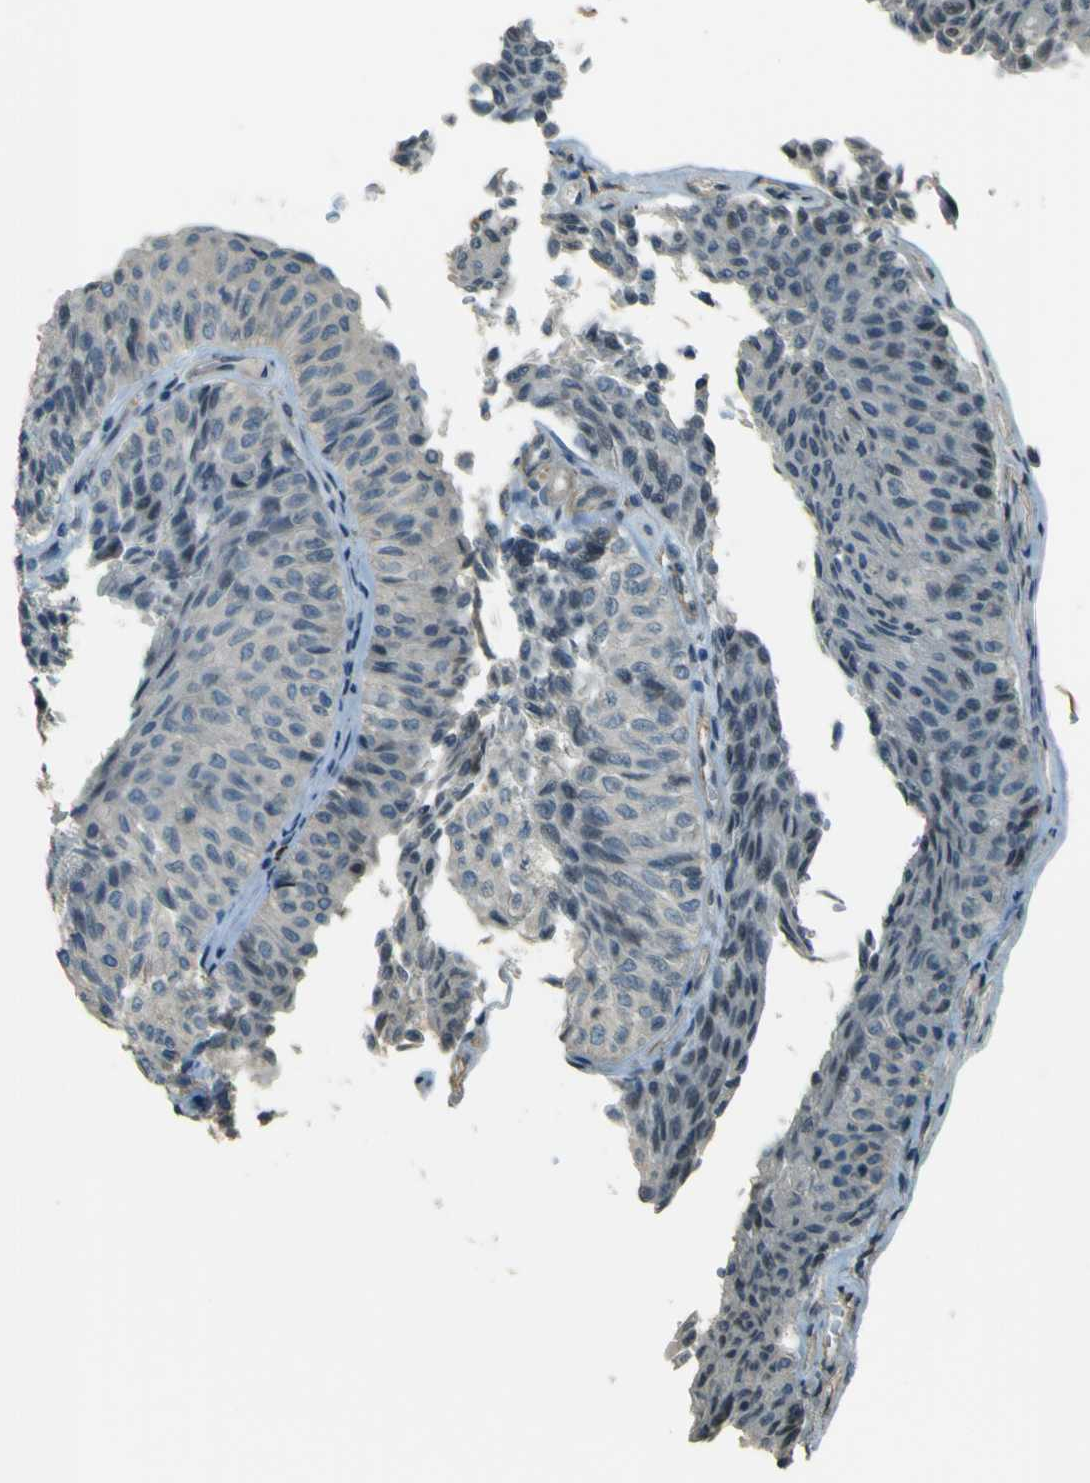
{"staining": {"intensity": "negative", "quantity": "none", "location": "none"}, "tissue": "urothelial cancer", "cell_type": "Tumor cells", "image_type": "cancer", "snomed": [{"axis": "morphology", "description": "Urothelial carcinoma, Low grade"}, {"axis": "topography", "description": "Urinary bladder"}], "caption": "The histopathology image shows no staining of tumor cells in urothelial cancer.", "gene": "NEXN", "patient": {"sex": "male", "age": 78}}